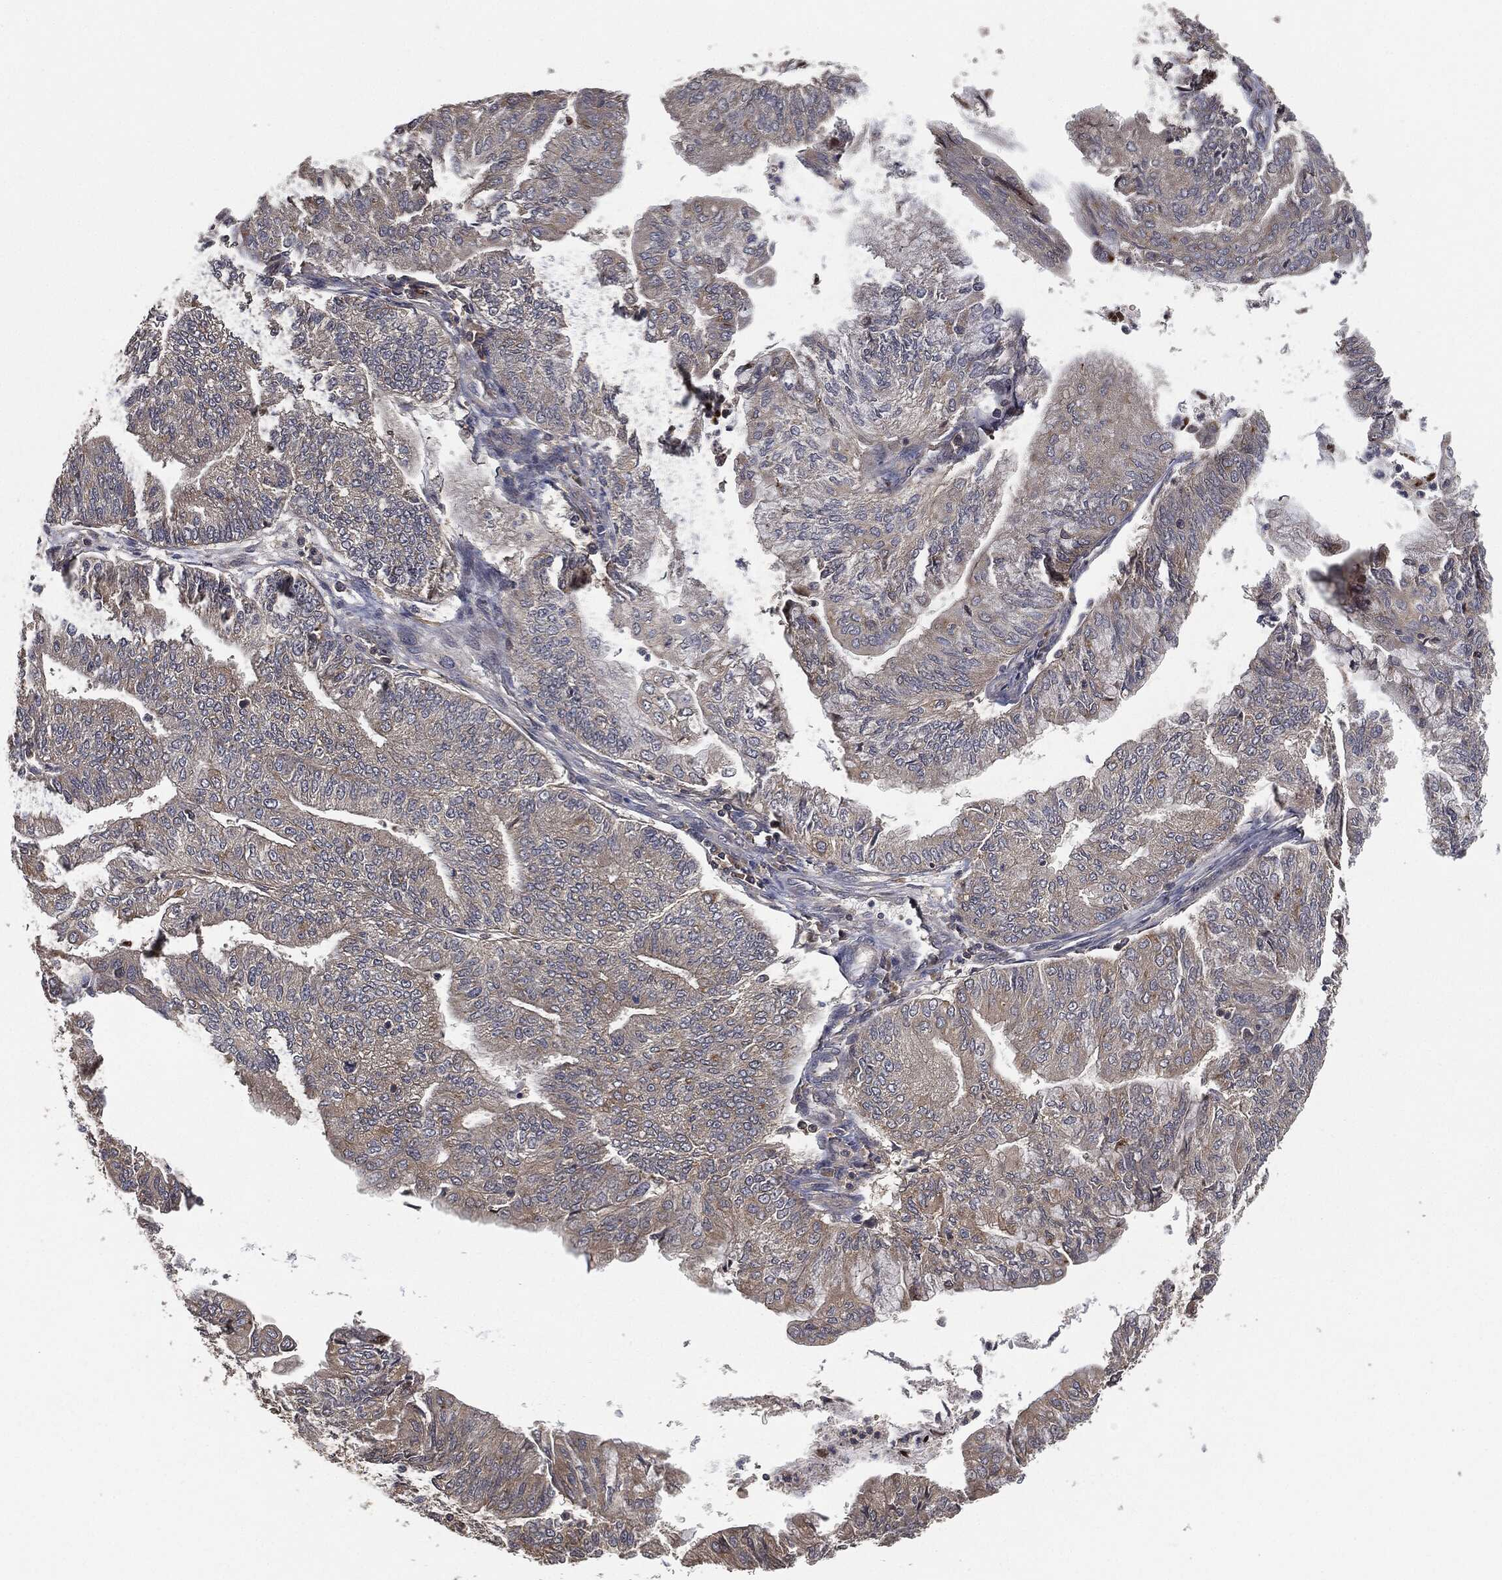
{"staining": {"intensity": "negative", "quantity": "none", "location": "none"}, "tissue": "endometrial cancer", "cell_type": "Tumor cells", "image_type": "cancer", "snomed": [{"axis": "morphology", "description": "Adenocarcinoma, NOS"}, {"axis": "topography", "description": "Endometrium"}], "caption": "IHC photomicrograph of neoplastic tissue: human endometrial cancer (adenocarcinoma) stained with DAB displays no significant protein staining in tumor cells.", "gene": "ERBIN", "patient": {"sex": "female", "age": 59}}